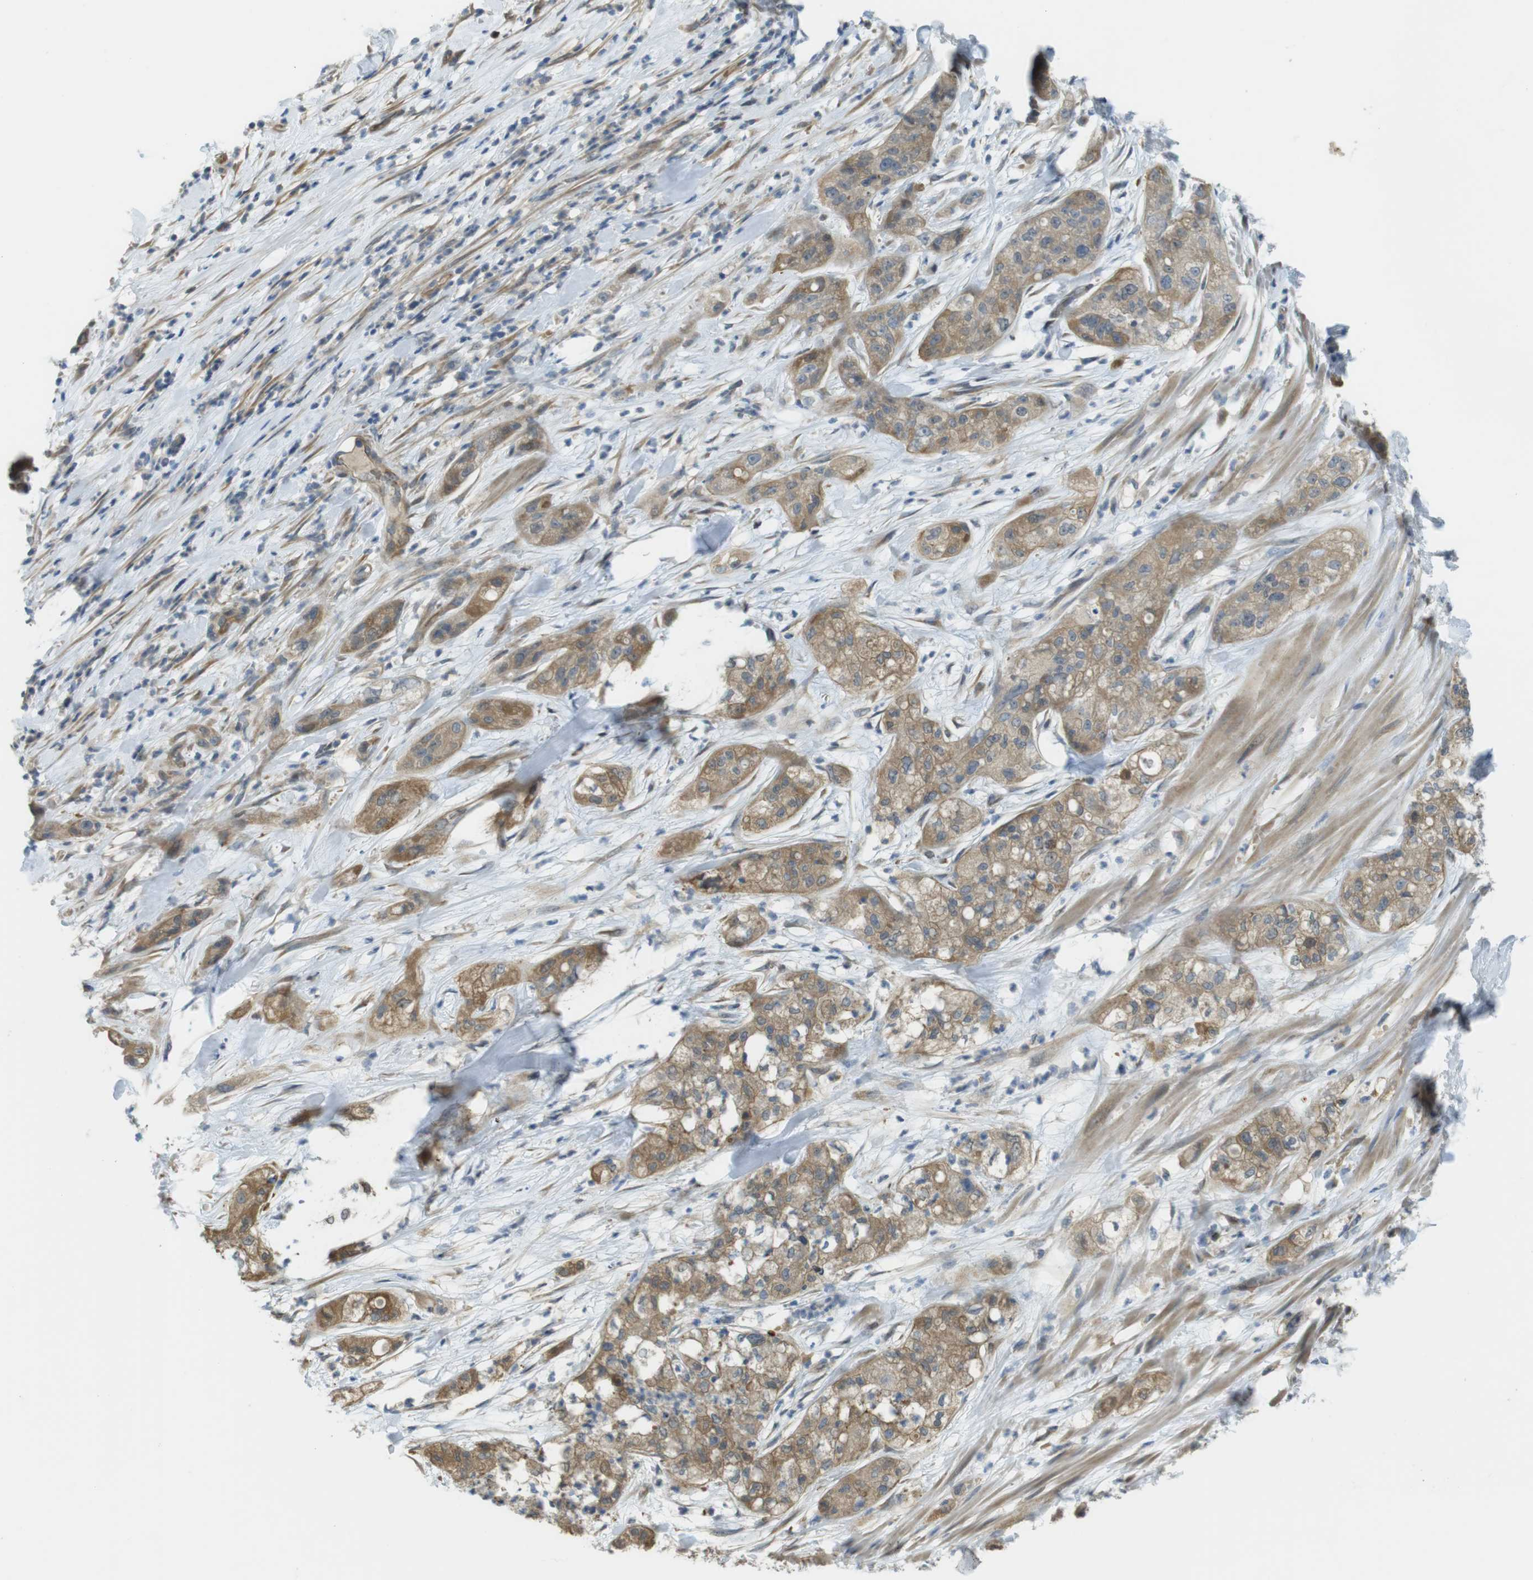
{"staining": {"intensity": "moderate", "quantity": ">75%", "location": "cytoplasmic/membranous"}, "tissue": "pancreatic cancer", "cell_type": "Tumor cells", "image_type": "cancer", "snomed": [{"axis": "morphology", "description": "Adenocarcinoma, NOS"}, {"axis": "topography", "description": "Pancreas"}], "caption": "IHC of pancreatic cancer displays medium levels of moderate cytoplasmic/membranous staining in approximately >75% of tumor cells.", "gene": "ABHD15", "patient": {"sex": "female", "age": 78}}